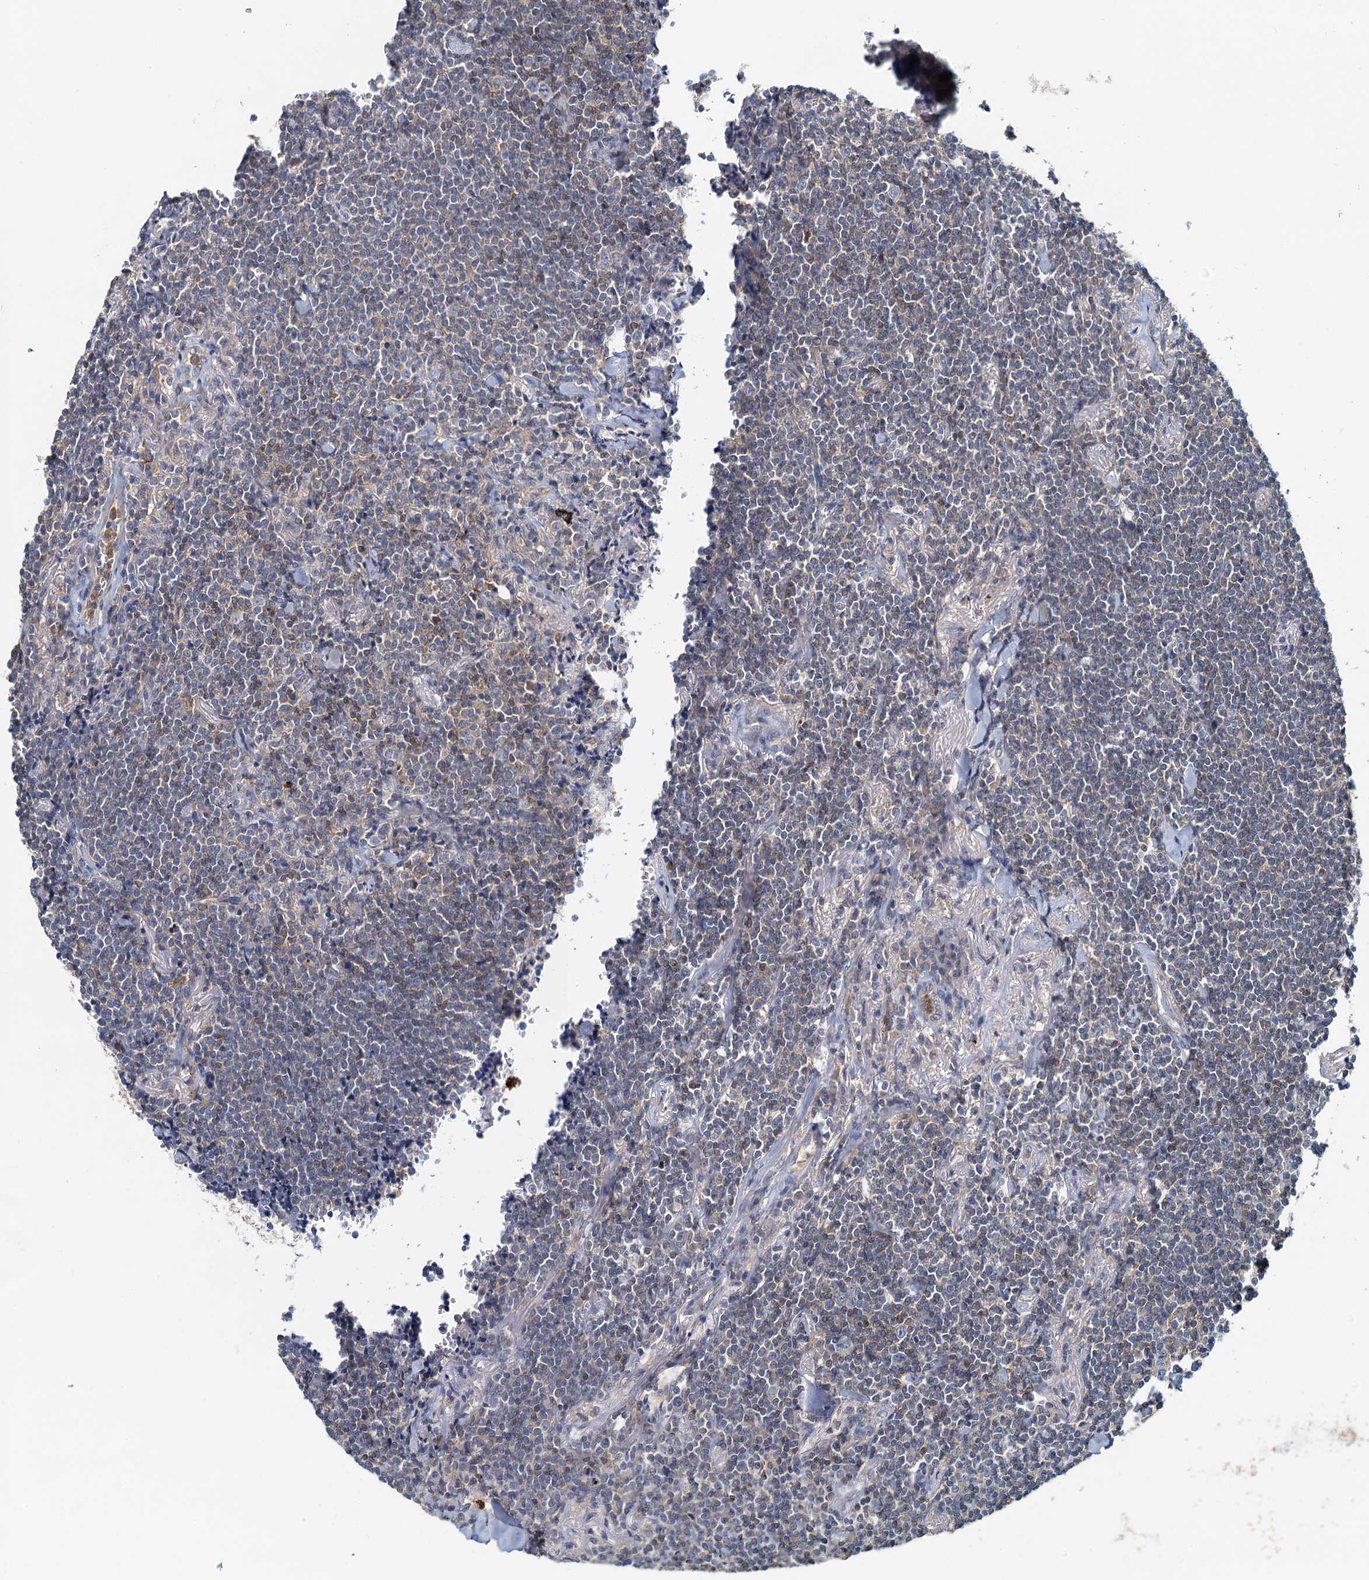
{"staining": {"intensity": "weak", "quantity": "<25%", "location": "cytoplasmic/membranous"}, "tissue": "lymphoma", "cell_type": "Tumor cells", "image_type": "cancer", "snomed": [{"axis": "morphology", "description": "Malignant lymphoma, non-Hodgkin's type, Low grade"}, {"axis": "topography", "description": "Lung"}], "caption": "Histopathology image shows no protein staining in tumor cells of lymphoma tissue. (DAB (3,3'-diaminobenzidine) IHC, high magnification).", "gene": "TOLLIP", "patient": {"sex": "female", "age": 71}}